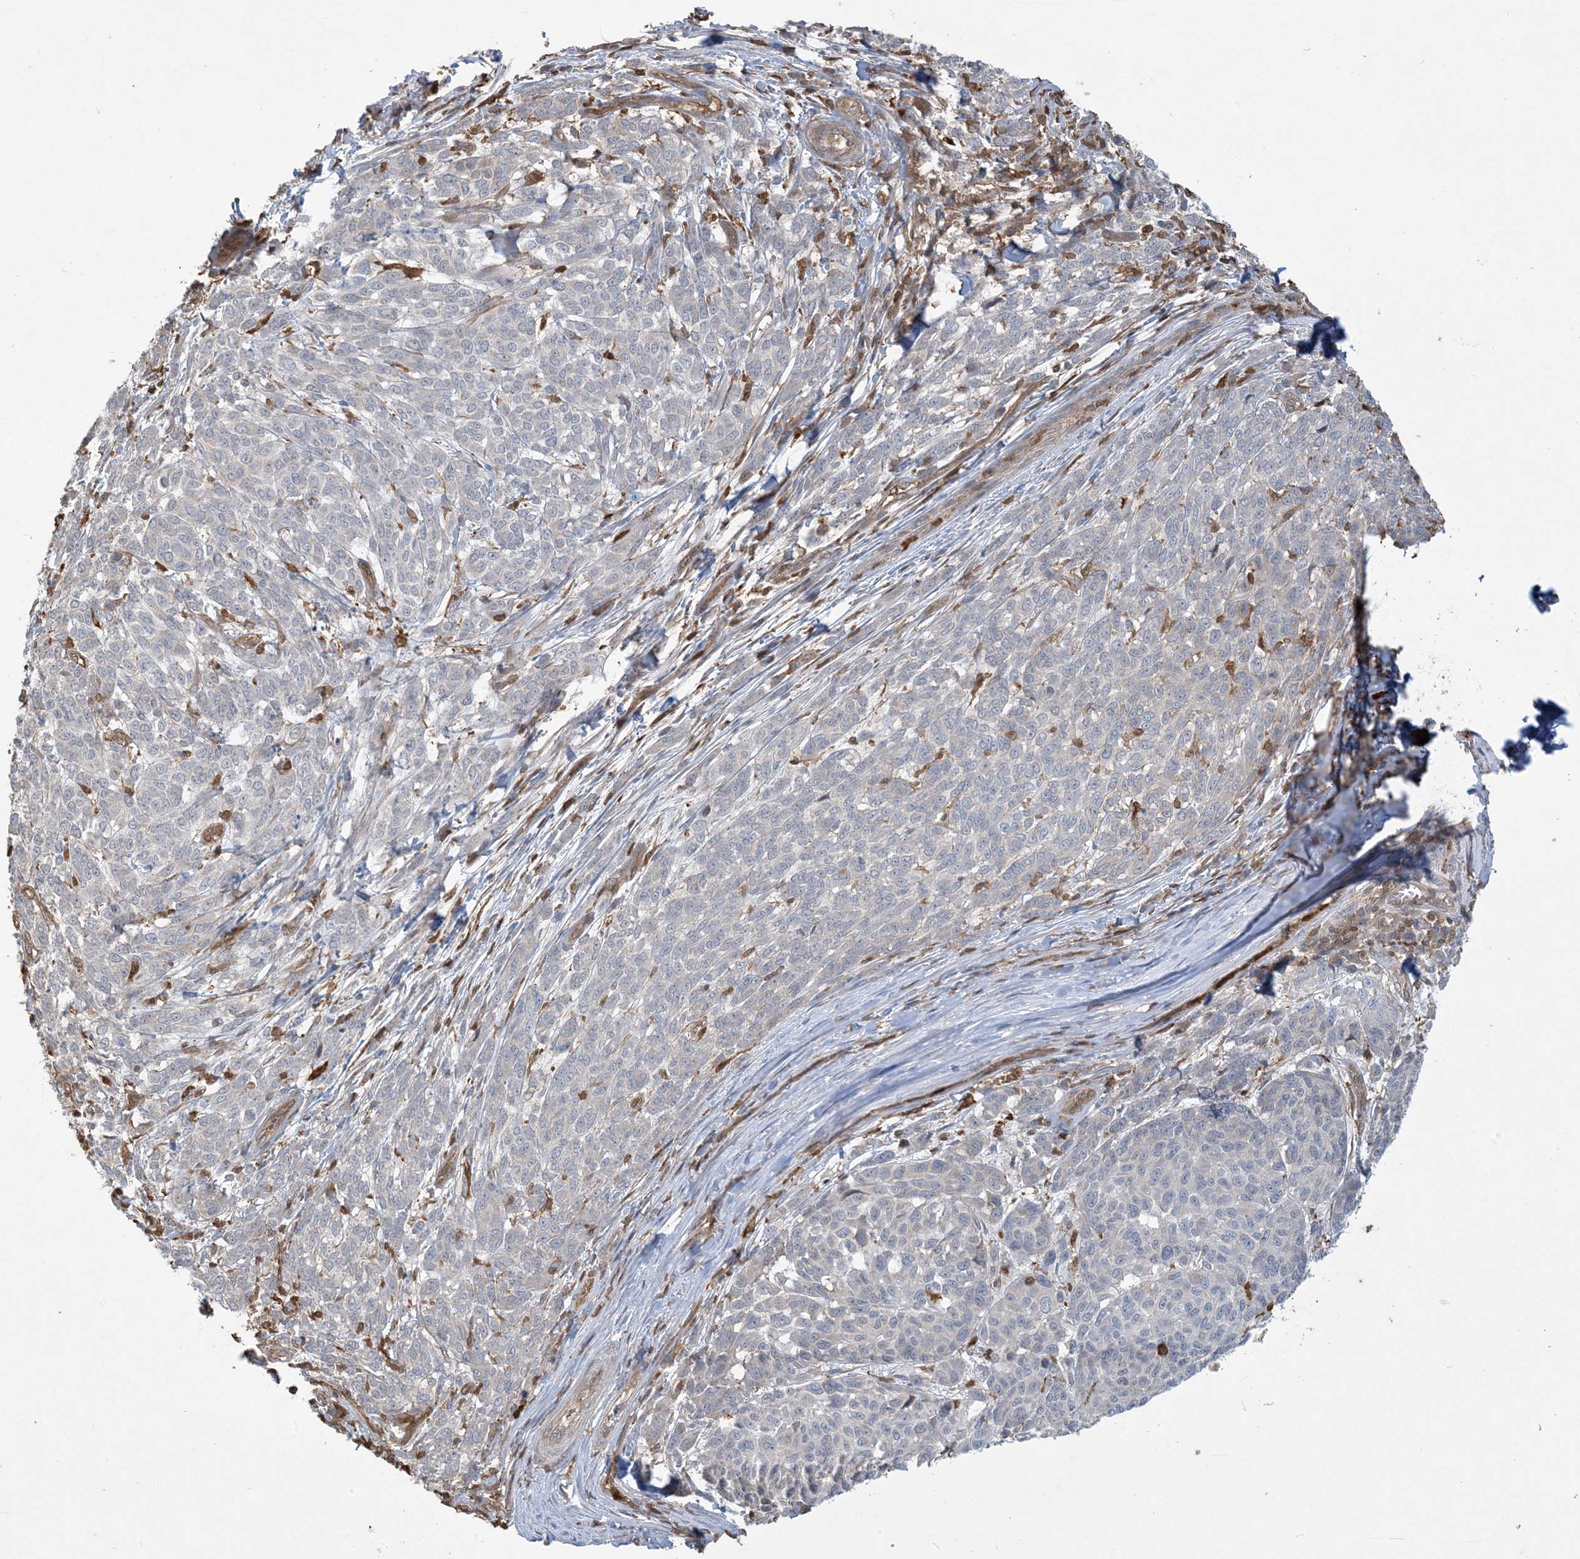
{"staining": {"intensity": "negative", "quantity": "none", "location": "none"}, "tissue": "melanoma", "cell_type": "Tumor cells", "image_type": "cancer", "snomed": [{"axis": "morphology", "description": "Malignant melanoma, NOS"}, {"axis": "topography", "description": "Skin"}], "caption": "Immunohistochemistry (IHC) of human melanoma exhibits no expression in tumor cells.", "gene": "TMSB4X", "patient": {"sex": "male", "age": 49}}